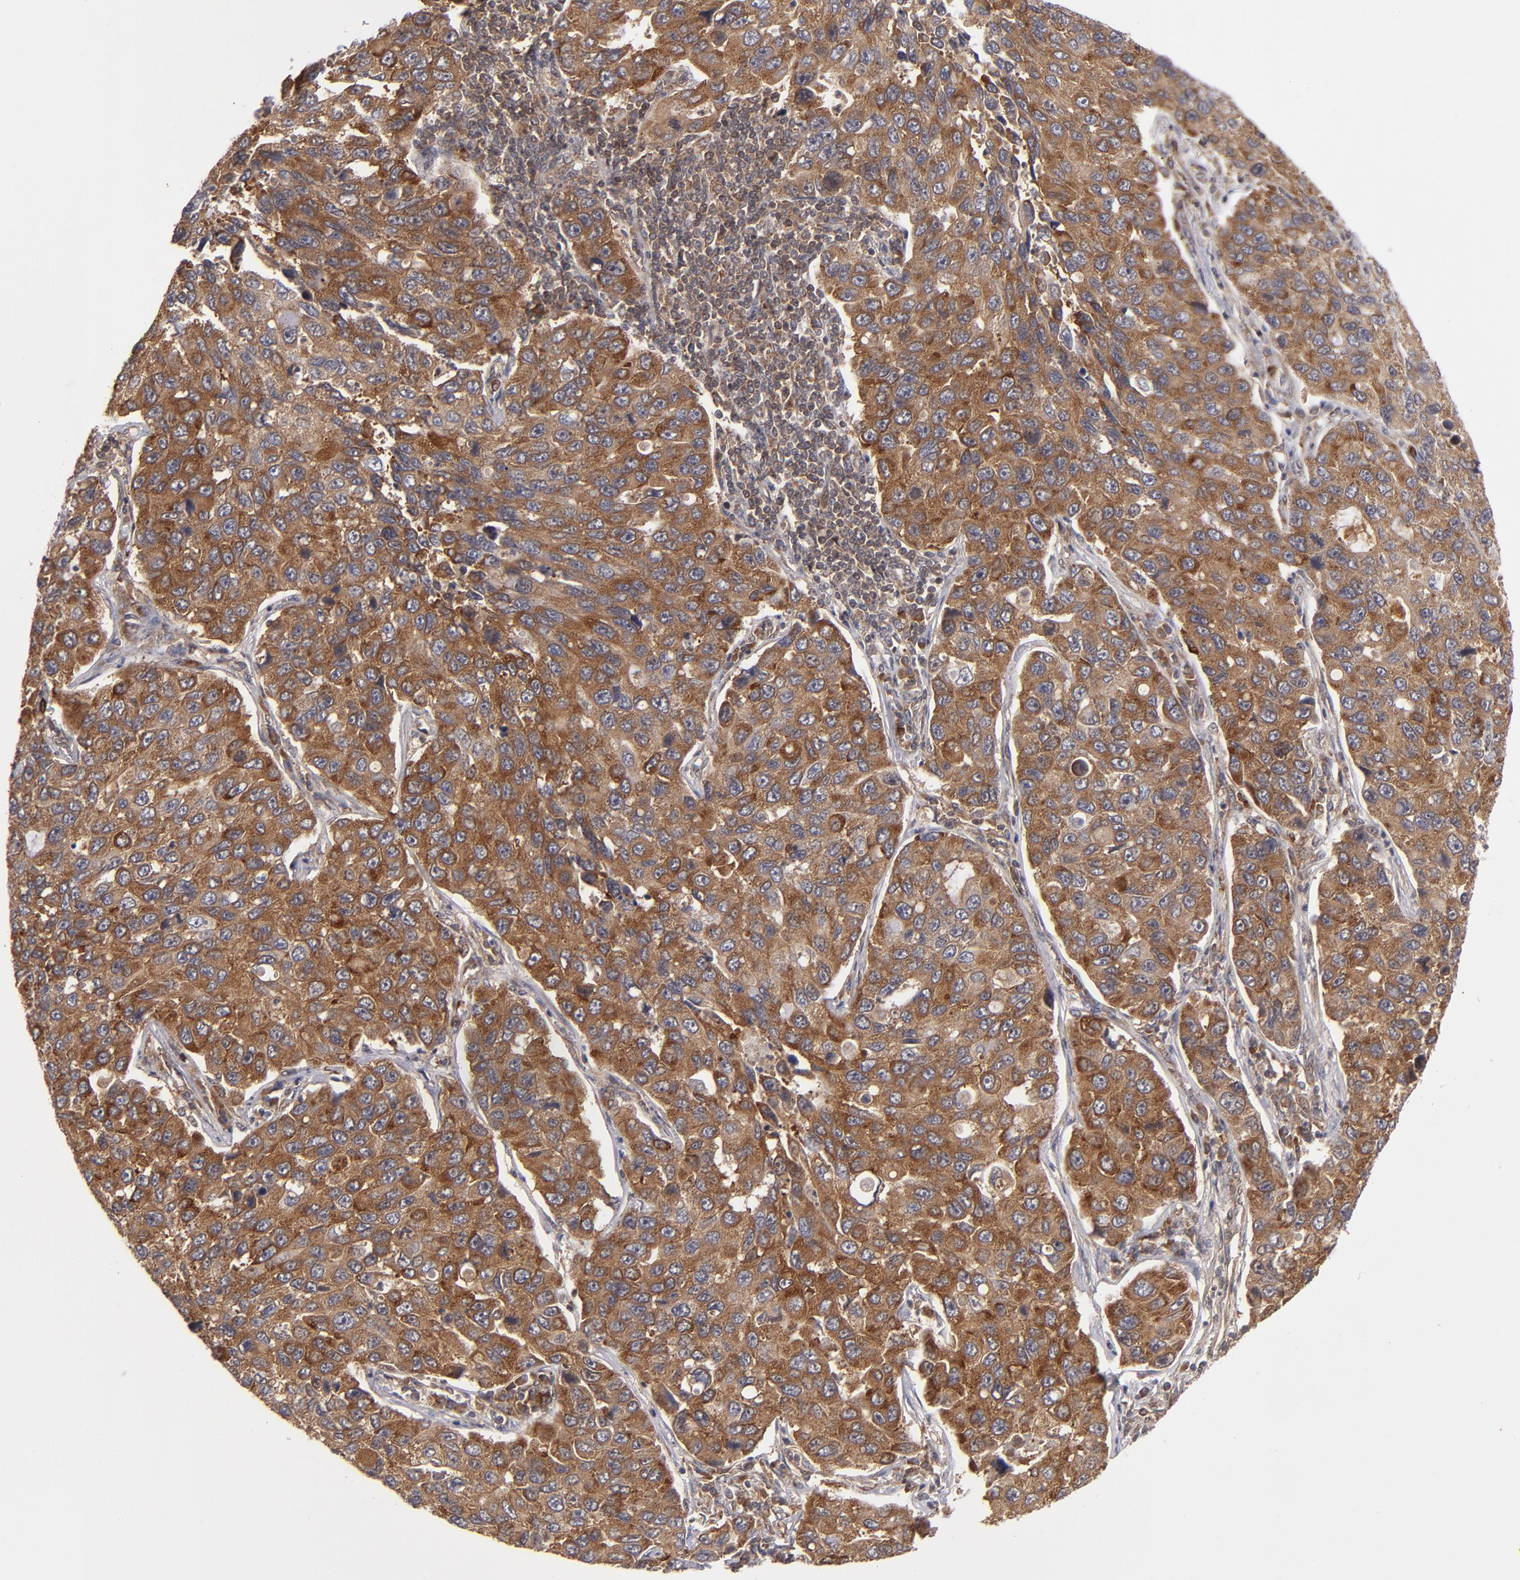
{"staining": {"intensity": "strong", "quantity": ">75%", "location": "cytoplasmic/membranous"}, "tissue": "lung cancer", "cell_type": "Tumor cells", "image_type": "cancer", "snomed": [{"axis": "morphology", "description": "Adenocarcinoma, NOS"}, {"axis": "topography", "description": "Lung"}], "caption": "IHC image of neoplastic tissue: lung cancer (adenocarcinoma) stained using immunohistochemistry reveals high levels of strong protein expression localized specifically in the cytoplasmic/membranous of tumor cells, appearing as a cytoplasmic/membranous brown color.", "gene": "BDKRB1", "patient": {"sex": "male", "age": 64}}